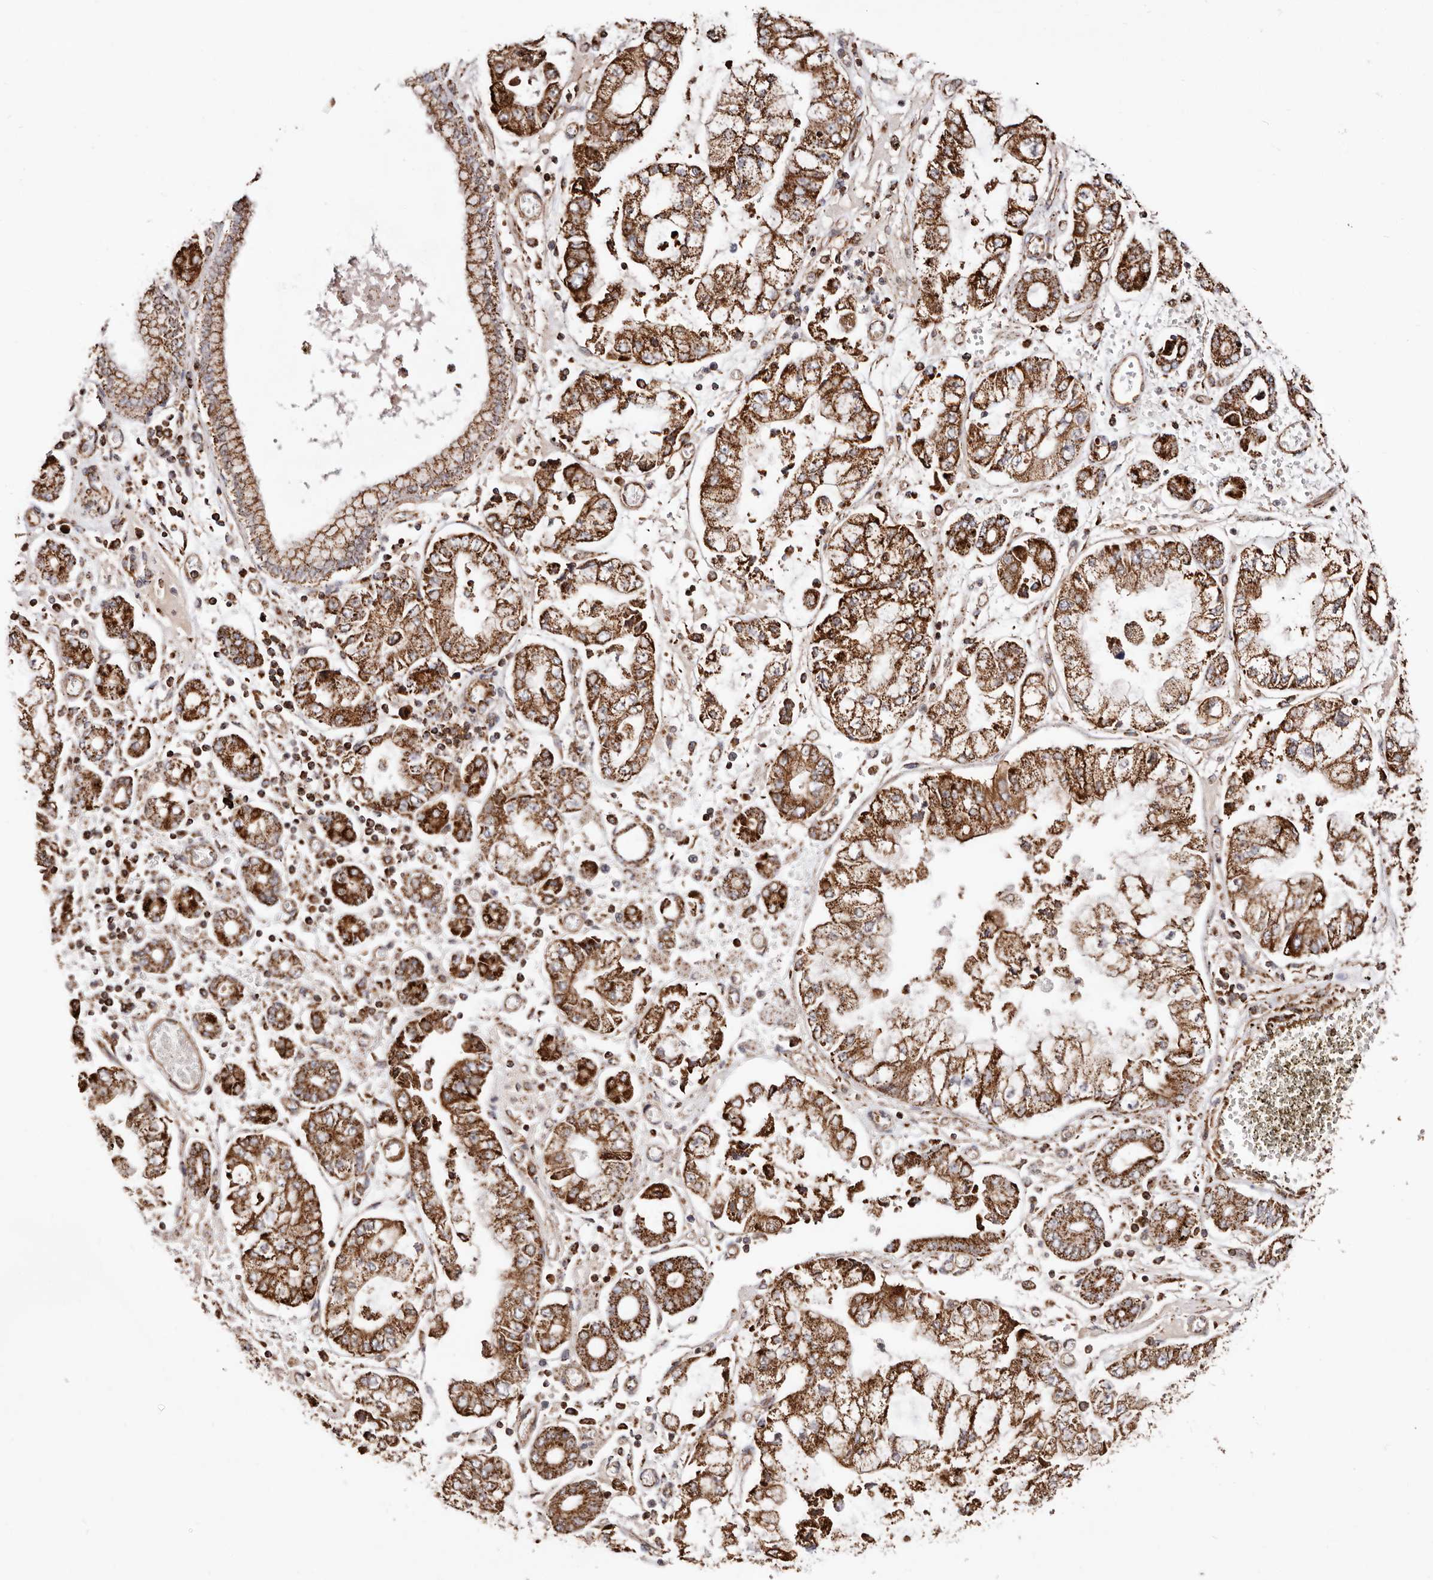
{"staining": {"intensity": "strong", "quantity": ">75%", "location": "cytoplasmic/membranous"}, "tissue": "stomach cancer", "cell_type": "Tumor cells", "image_type": "cancer", "snomed": [{"axis": "morphology", "description": "Adenocarcinoma, NOS"}, {"axis": "topography", "description": "Stomach"}], "caption": "Stomach cancer stained with a protein marker demonstrates strong staining in tumor cells.", "gene": "PRKACB", "patient": {"sex": "male", "age": 76}}